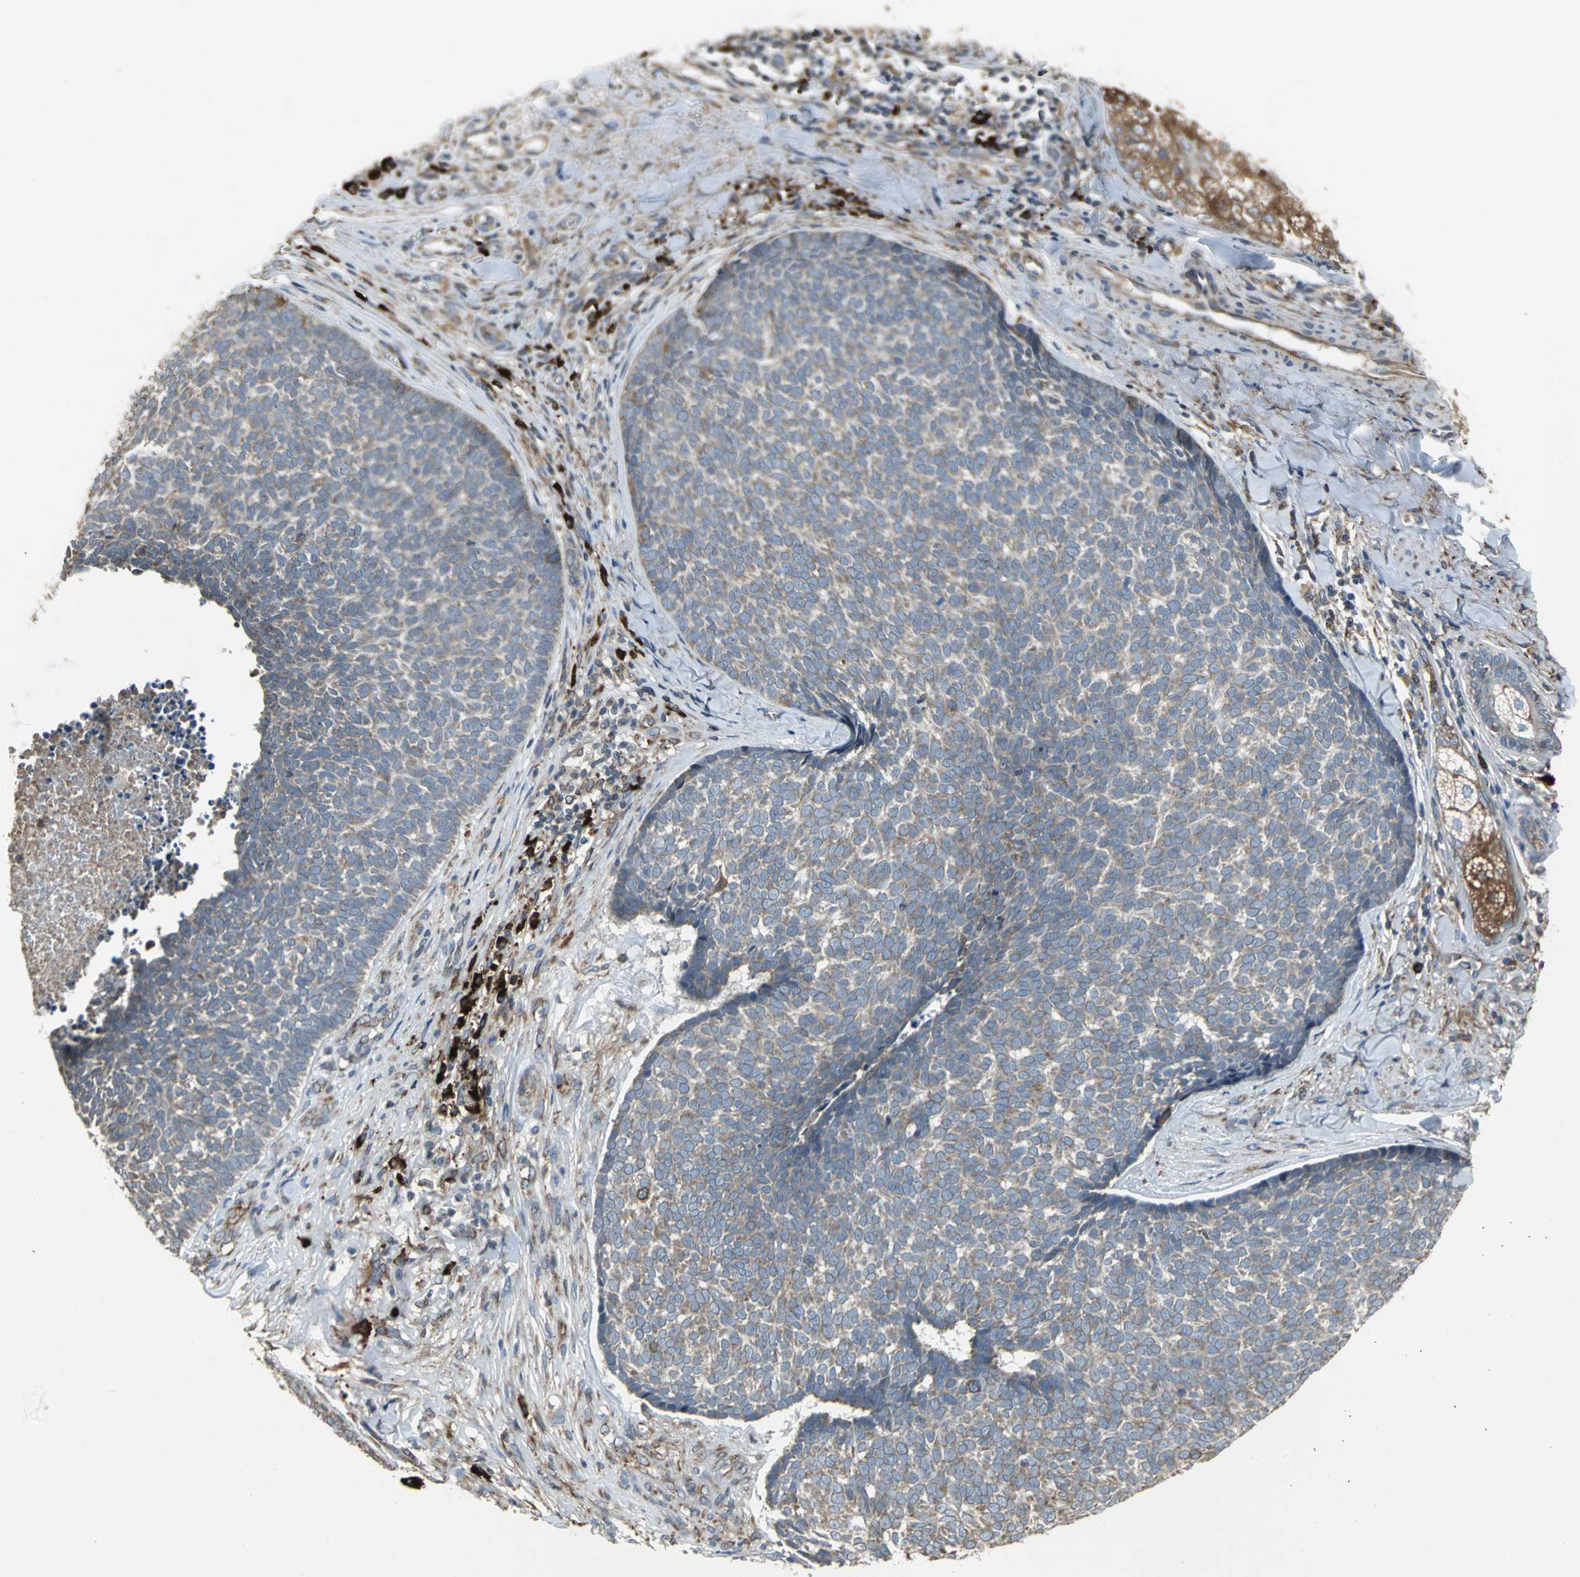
{"staining": {"intensity": "weak", "quantity": "25%-75%", "location": "cytoplasmic/membranous"}, "tissue": "skin cancer", "cell_type": "Tumor cells", "image_type": "cancer", "snomed": [{"axis": "morphology", "description": "Basal cell carcinoma"}, {"axis": "topography", "description": "Skin"}], "caption": "Skin cancer (basal cell carcinoma) was stained to show a protein in brown. There is low levels of weak cytoplasmic/membranous positivity in approximately 25%-75% of tumor cells.", "gene": "SYVN1", "patient": {"sex": "male", "age": 84}}